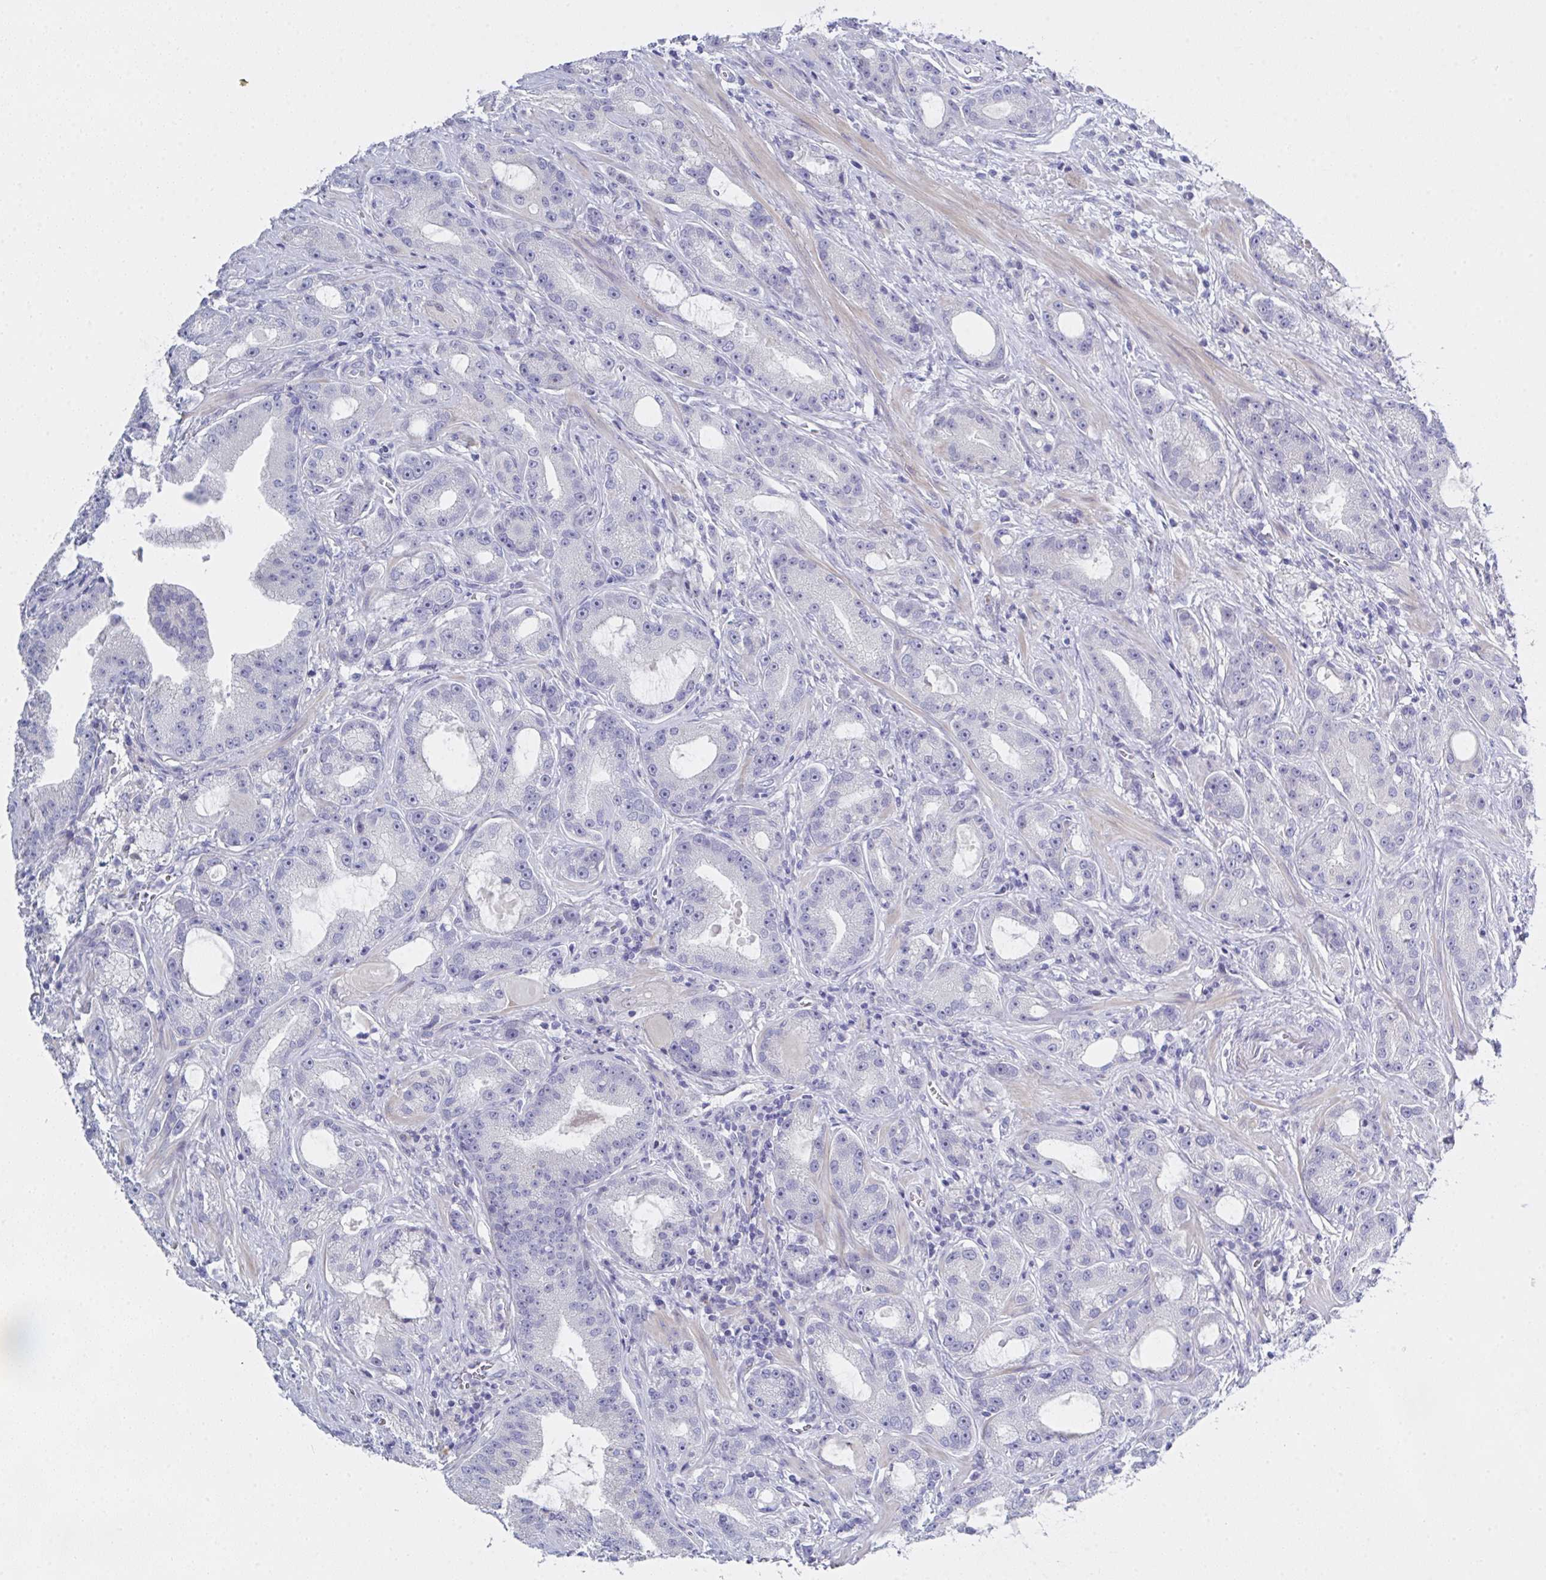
{"staining": {"intensity": "negative", "quantity": "none", "location": "none"}, "tissue": "prostate cancer", "cell_type": "Tumor cells", "image_type": "cancer", "snomed": [{"axis": "morphology", "description": "Adenocarcinoma, High grade"}, {"axis": "topography", "description": "Prostate"}], "caption": "Prostate high-grade adenocarcinoma stained for a protein using immunohistochemistry (IHC) reveals no expression tumor cells.", "gene": "FBXO47", "patient": {"sex": "male", "age": 65}}